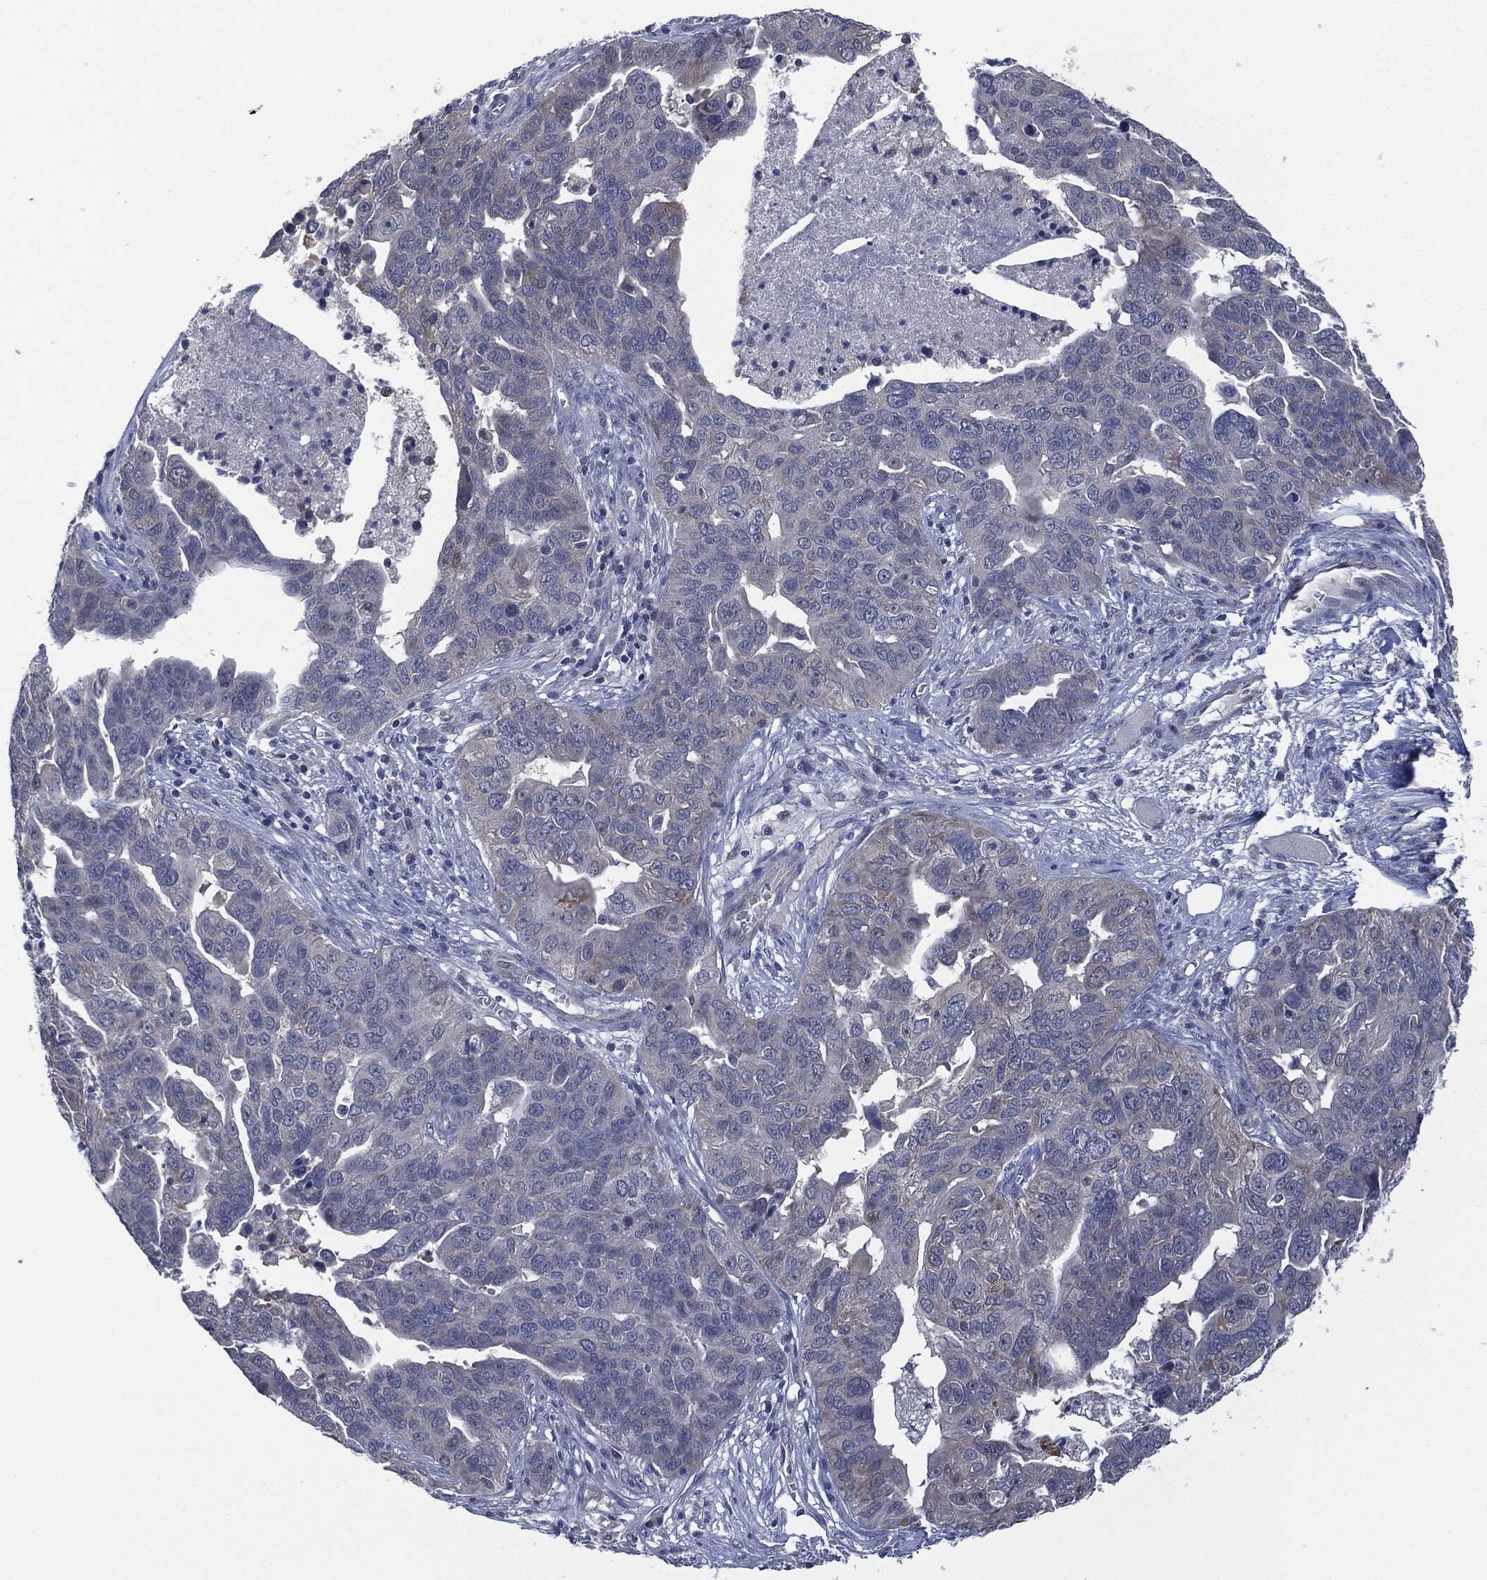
{"staining": {"intensity": "negative", "quantity": "none", "location": "none"}, "tissue": "ovarian cancer", "cell_type": "Tumor cells", "image_type": "cancer", "snomed": [{"axis": "morphology", "description": "Carcinoma, endometroid"}, {"axis": "topography", "description": "Soft tissue"}, {"axis": "topography", "description": "Ovary"}], "caption": "Immunohistochemical staining of human endometroid carcinoma (ovarian) exhibits no significant positivity in tumor cells.", "gene": "IL1RN", "patient": {"sex": "female", "age": 52}}